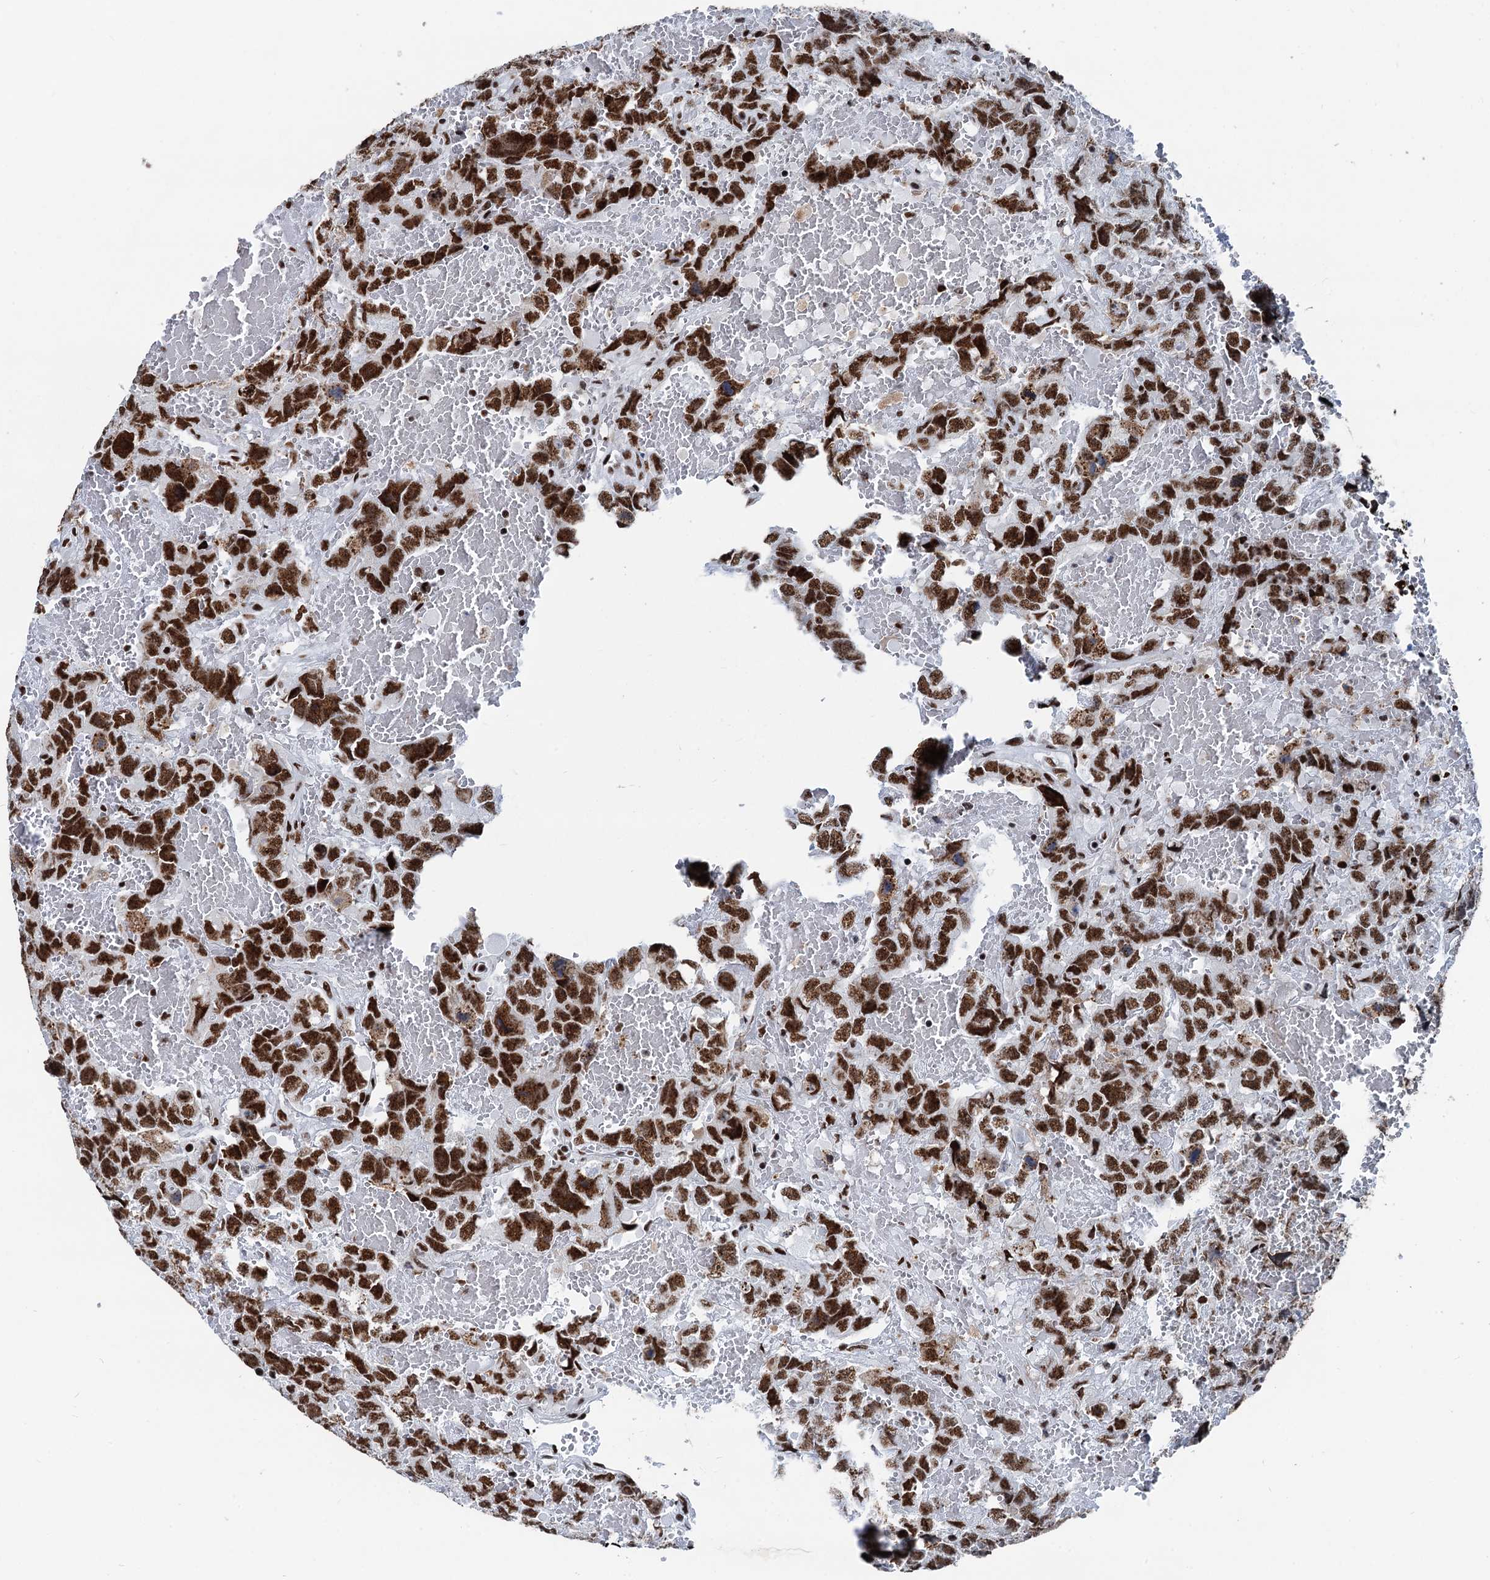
{"staining": {"intensity": "strong", "quantity": ">75%", "location": "nuclear"}, "tissue": "testis cancer", "cell_type": "Tumor cells", "image_type": "cancer", "snomed": [{"axis": "morphology", "description": "Carcinoma, Embryonal, NOS"}, {"axis": "topography", "description": "Testis"}], "caption": "The photomicrograph reveals staining of testis cancer, revealing strong nuclear protein positivity (brown color) within tumor cells.", "gene": "DDX23", "patient": {"sex": "male", "age": 45}}